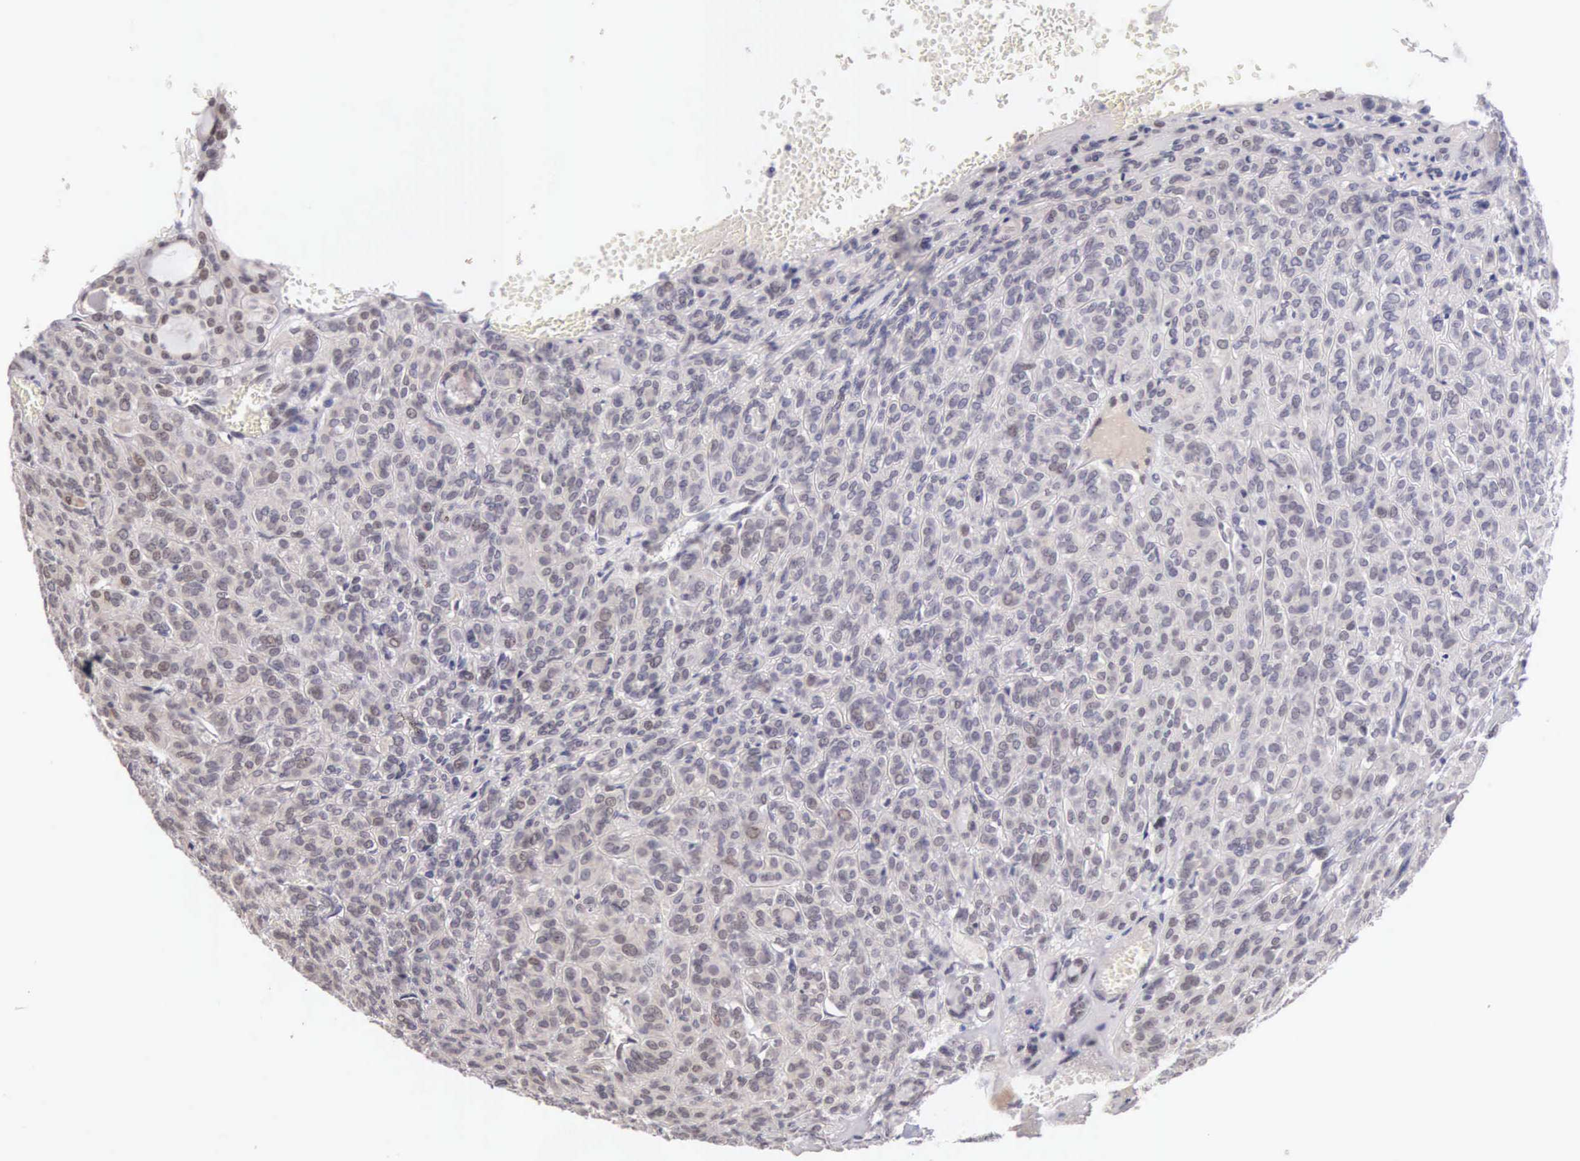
{"staining": {"intensity": "weak", "quantity": "<25%", "location": "nuclear"}, "tissue": "thyroid cancer", "cell_type": "Tumor cells", "image_type": "cancer", "snomed": [{"axis": "morphology", "description": "Follicular adenoma carcinoma, NOS"}, {"axis": "topography", "description": "Thyroid gland"}], "caption": "A high-resolution micrograph shows immunohistochemistry staining of thyroid follicular adenoma carcinoma, which reveals no significant staining in tumor cells.", "gene": "HMGXB4", "patient": {"sex": "female", "age": 71}}